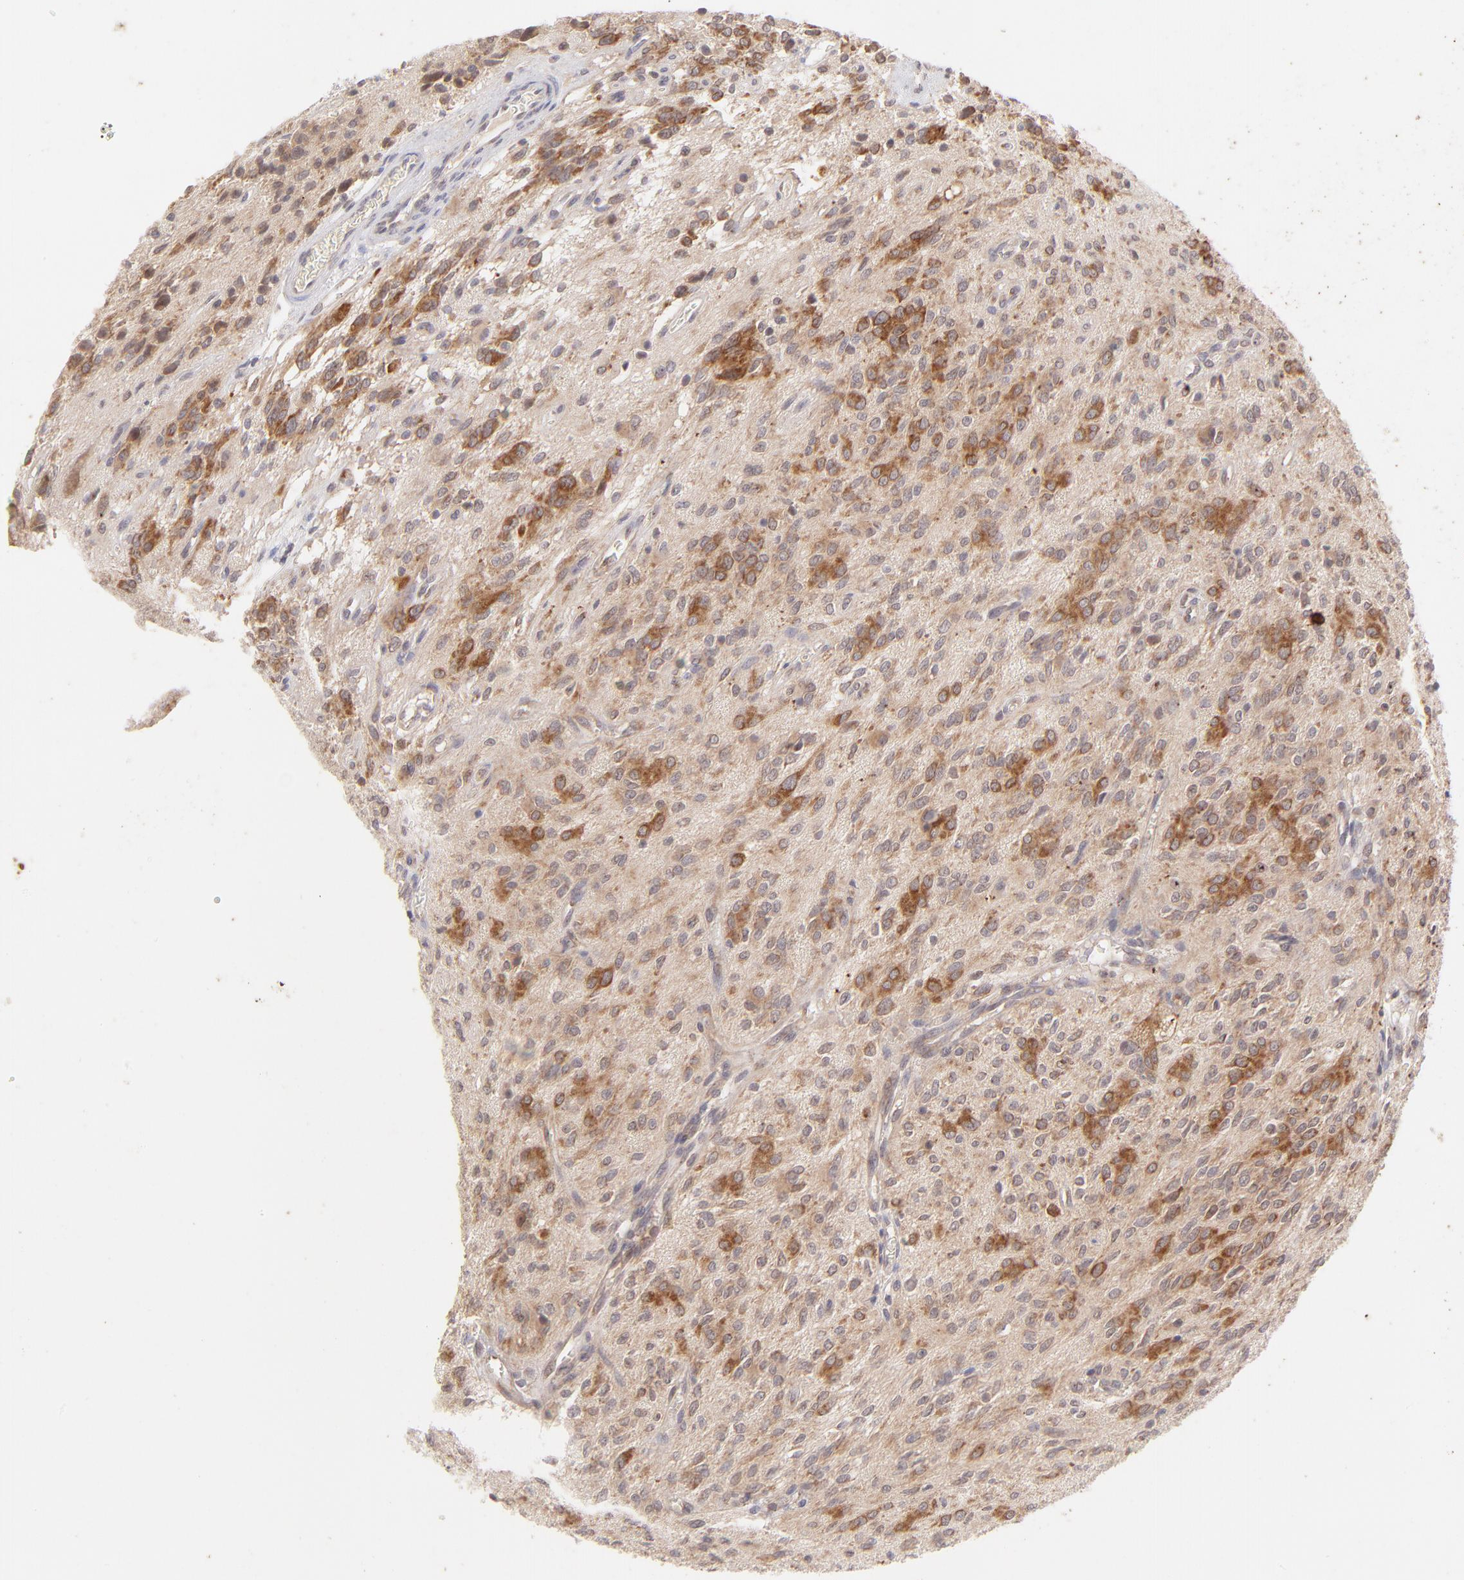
{"staining": {"intensity": "strong", "quantity": "25%-75%", "location": "cytoplasmic/membranous"}, "tissue": "glioma", "cell_type": "Tumor cells", "image_type": "cancer", "snomed": [{"axis": "morphology", "description": "Glioma, malignant, Low grade"}, {"axis": "topography", "description": "Brain"}], "caption": "DAB (3,3'-diaminobenzidine) immunohistochemical staining of human malignant glioma (low-grade) shows strong cytoplasmic/membranous protein positivity in approximately 25%-75% of tumor cells.", "gene": "TNRC6B", "patient": {"sex": "female", "age": 15}}